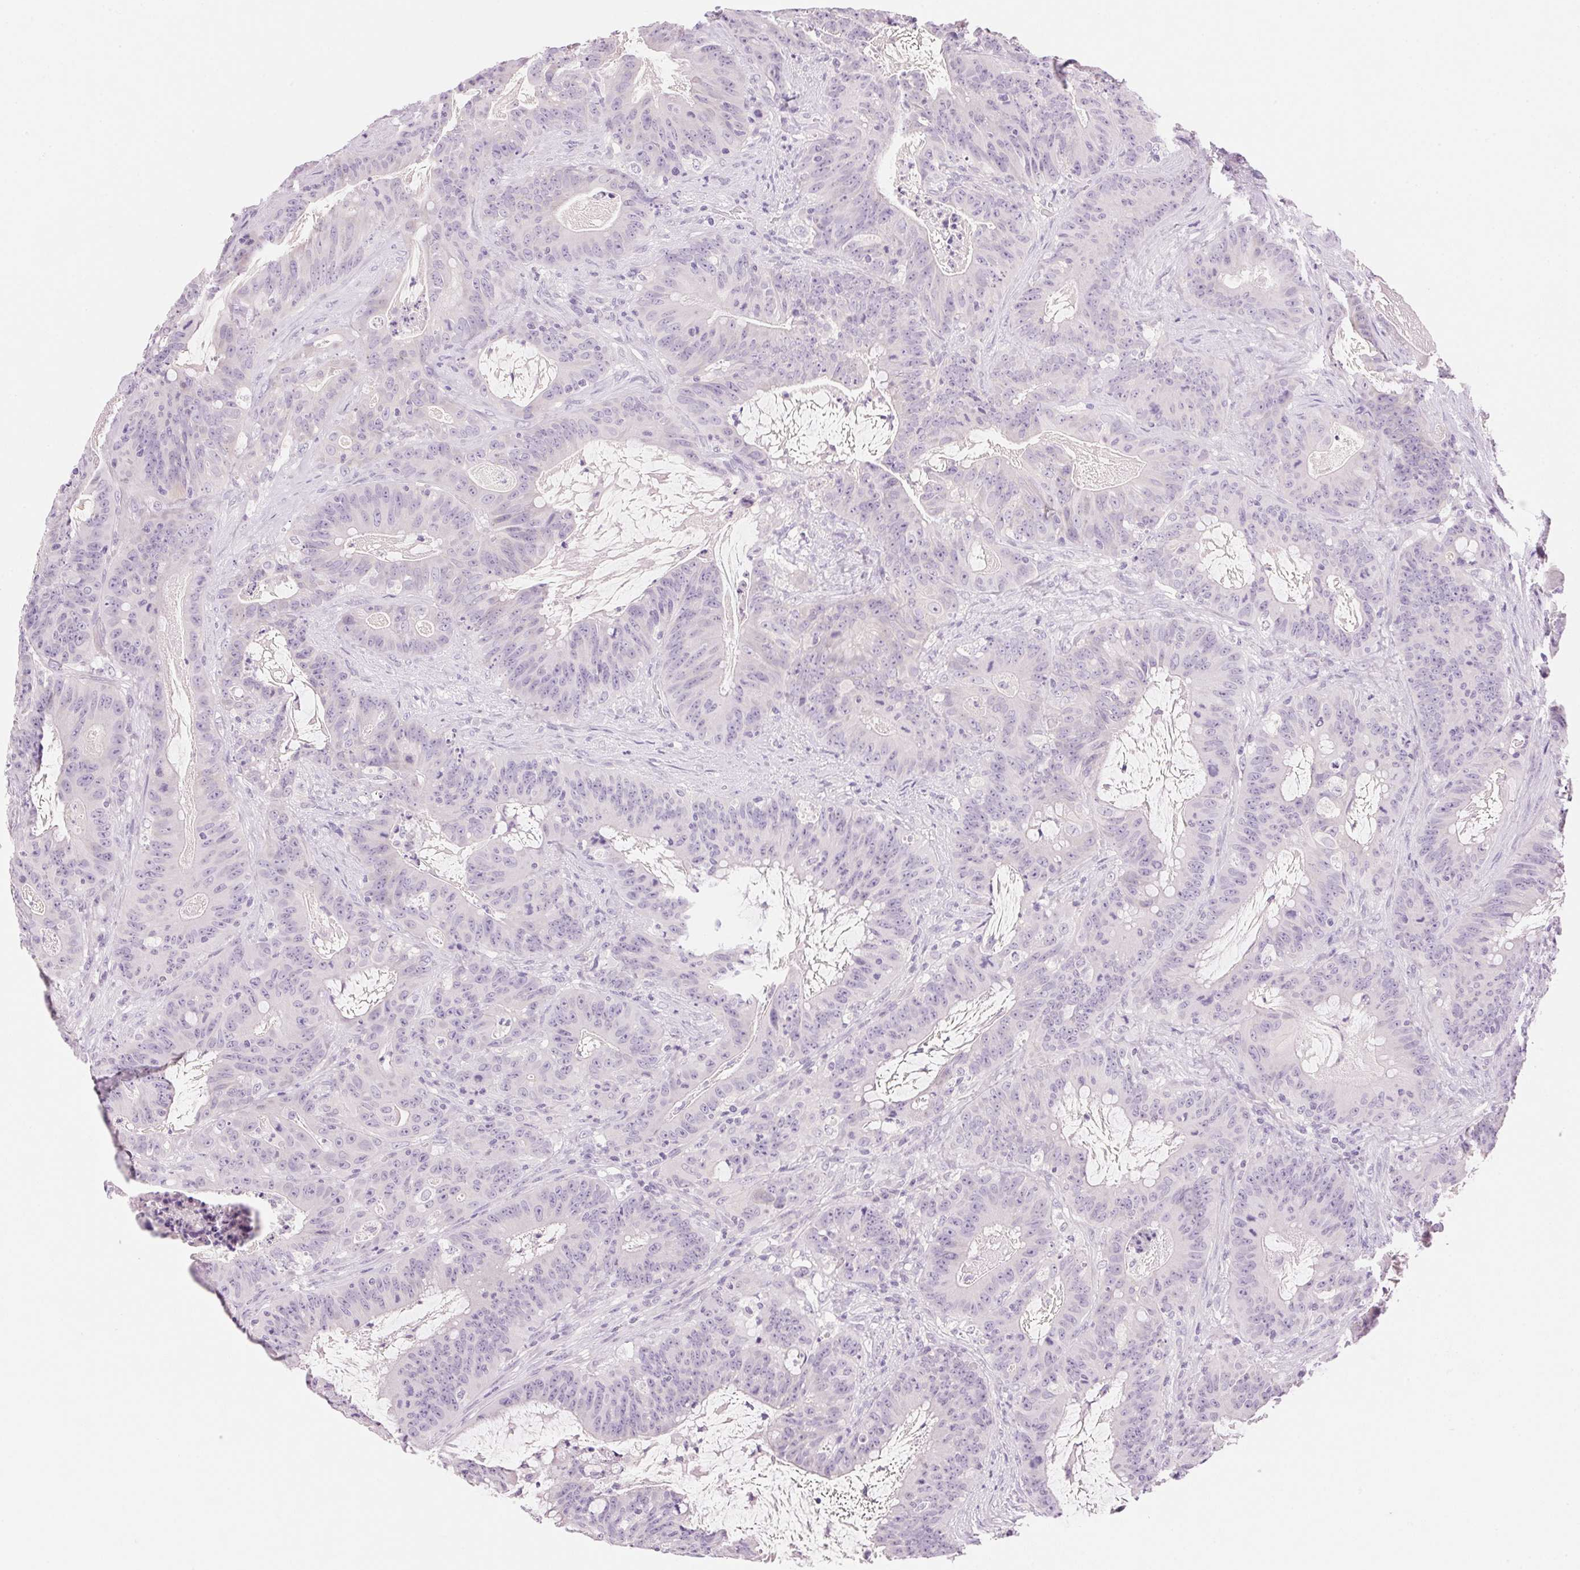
{"staining": {"intensity": "negative", "quantity": "none", "location": "none"}, "tissue": "colorectal cancer", "cell_type": "Tumor cells", "image_type": "cancer", "snomed": [{"axis": "morphology", "description": "Adenocarcinoma, NOS"}, {"axis": "topography", "description": "Colon"}], "caption": "The histopathology image demonstrates no significant expression in tumor cells of colorectal cancer.", "gene": "HSD17B2", "patient": {"sex": "male", "age": 33}}